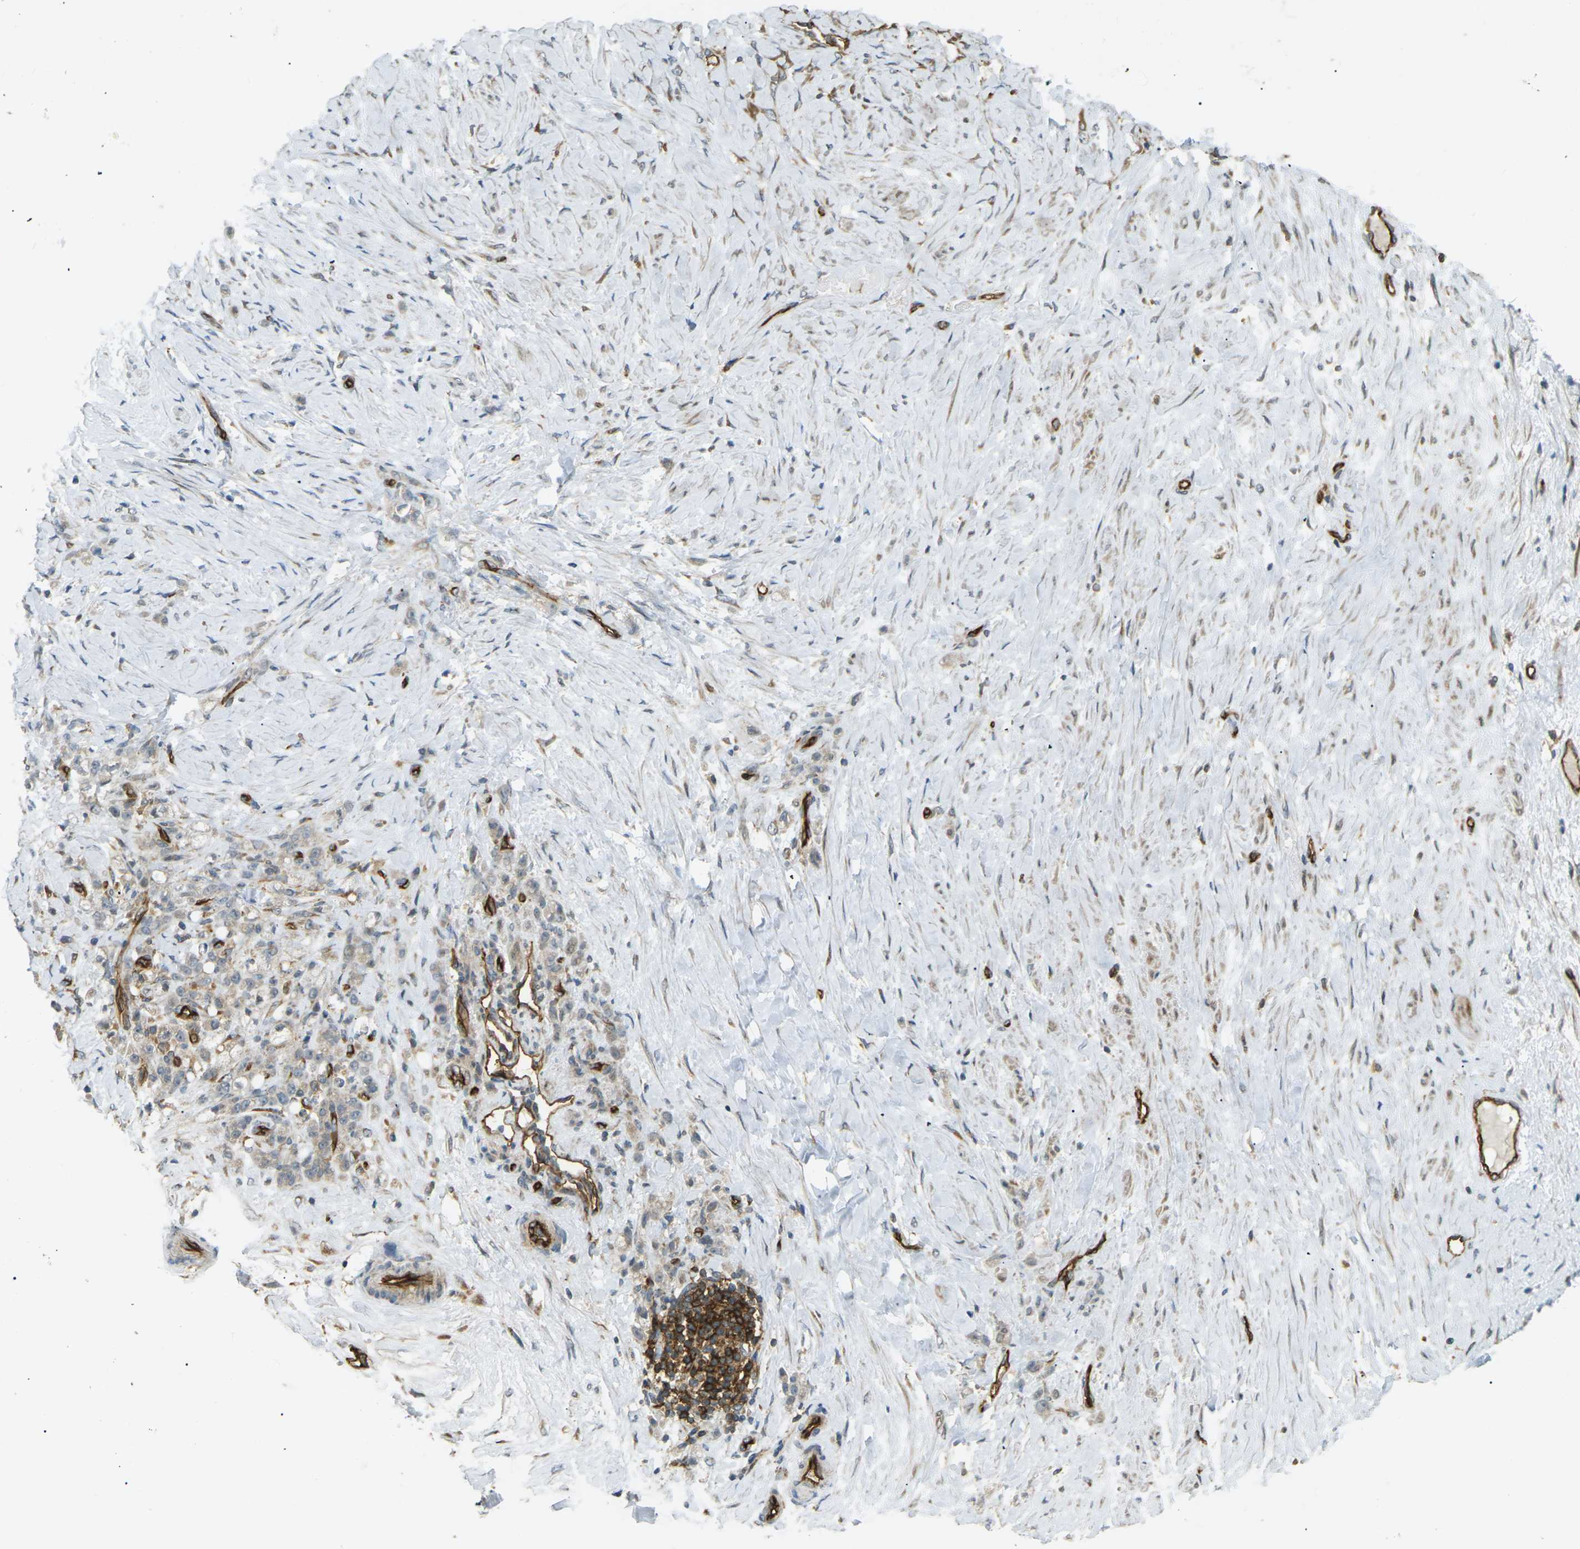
{"staining": {"intensity": "weak", "quantity": "25%-75%", "location": "cytoplasmic/membranous"}, "tissue": "stomach cancer", "cell_type": "Tumor cells", "image_type": "cancer", "snomed": [{"axis": "morphology", "description": "Adenocarcinoma, NOS"}, {"axis": "topography", "description": "Stomach"}], "caption": "The photomicrograph displays a brown stain indicating the presence of a protein in the cytoplasmic/membranous of tumor cells in adenocarcinoma (stomach).", "gene": "S1PR1", "patient": {"sex": "male", "age": 82}}